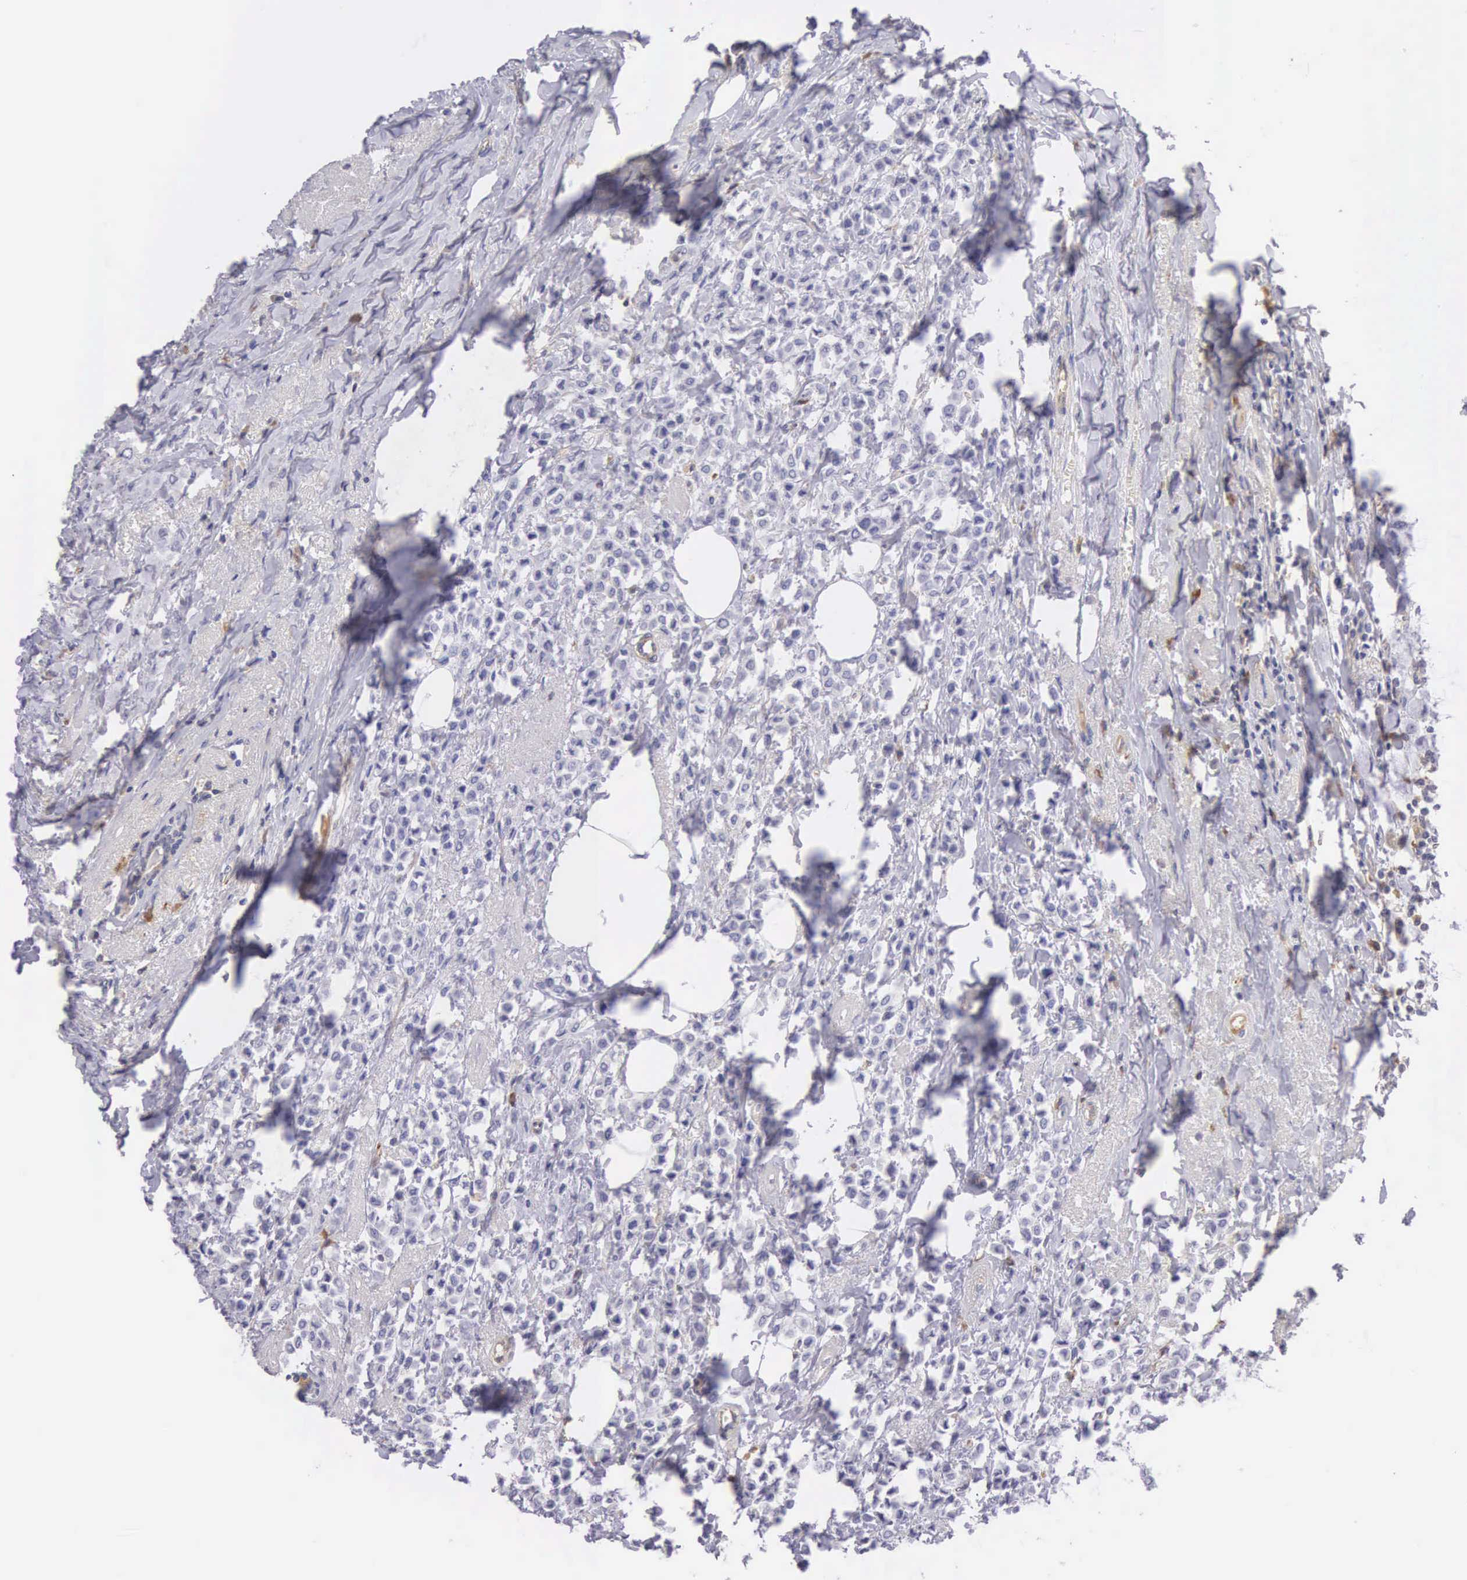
{"staining": {"intensity": "negative", "quantity": "none", "location": "none"}, "tissue": "breast cancer", "cell_type": "Tumor cells", "image_type": "cancer", "snomed": [{"axis": "morphology", "description": "Lobular carcinoma"}, {"axis": "topography", "description": "Breast"}], "caption": "The photomicrograph shows no significant expression in tumor cells of breast cancer (lobular carcinoma).", "gene": "OSBPL3", "patient": {"sex": "female", "age": 85}}